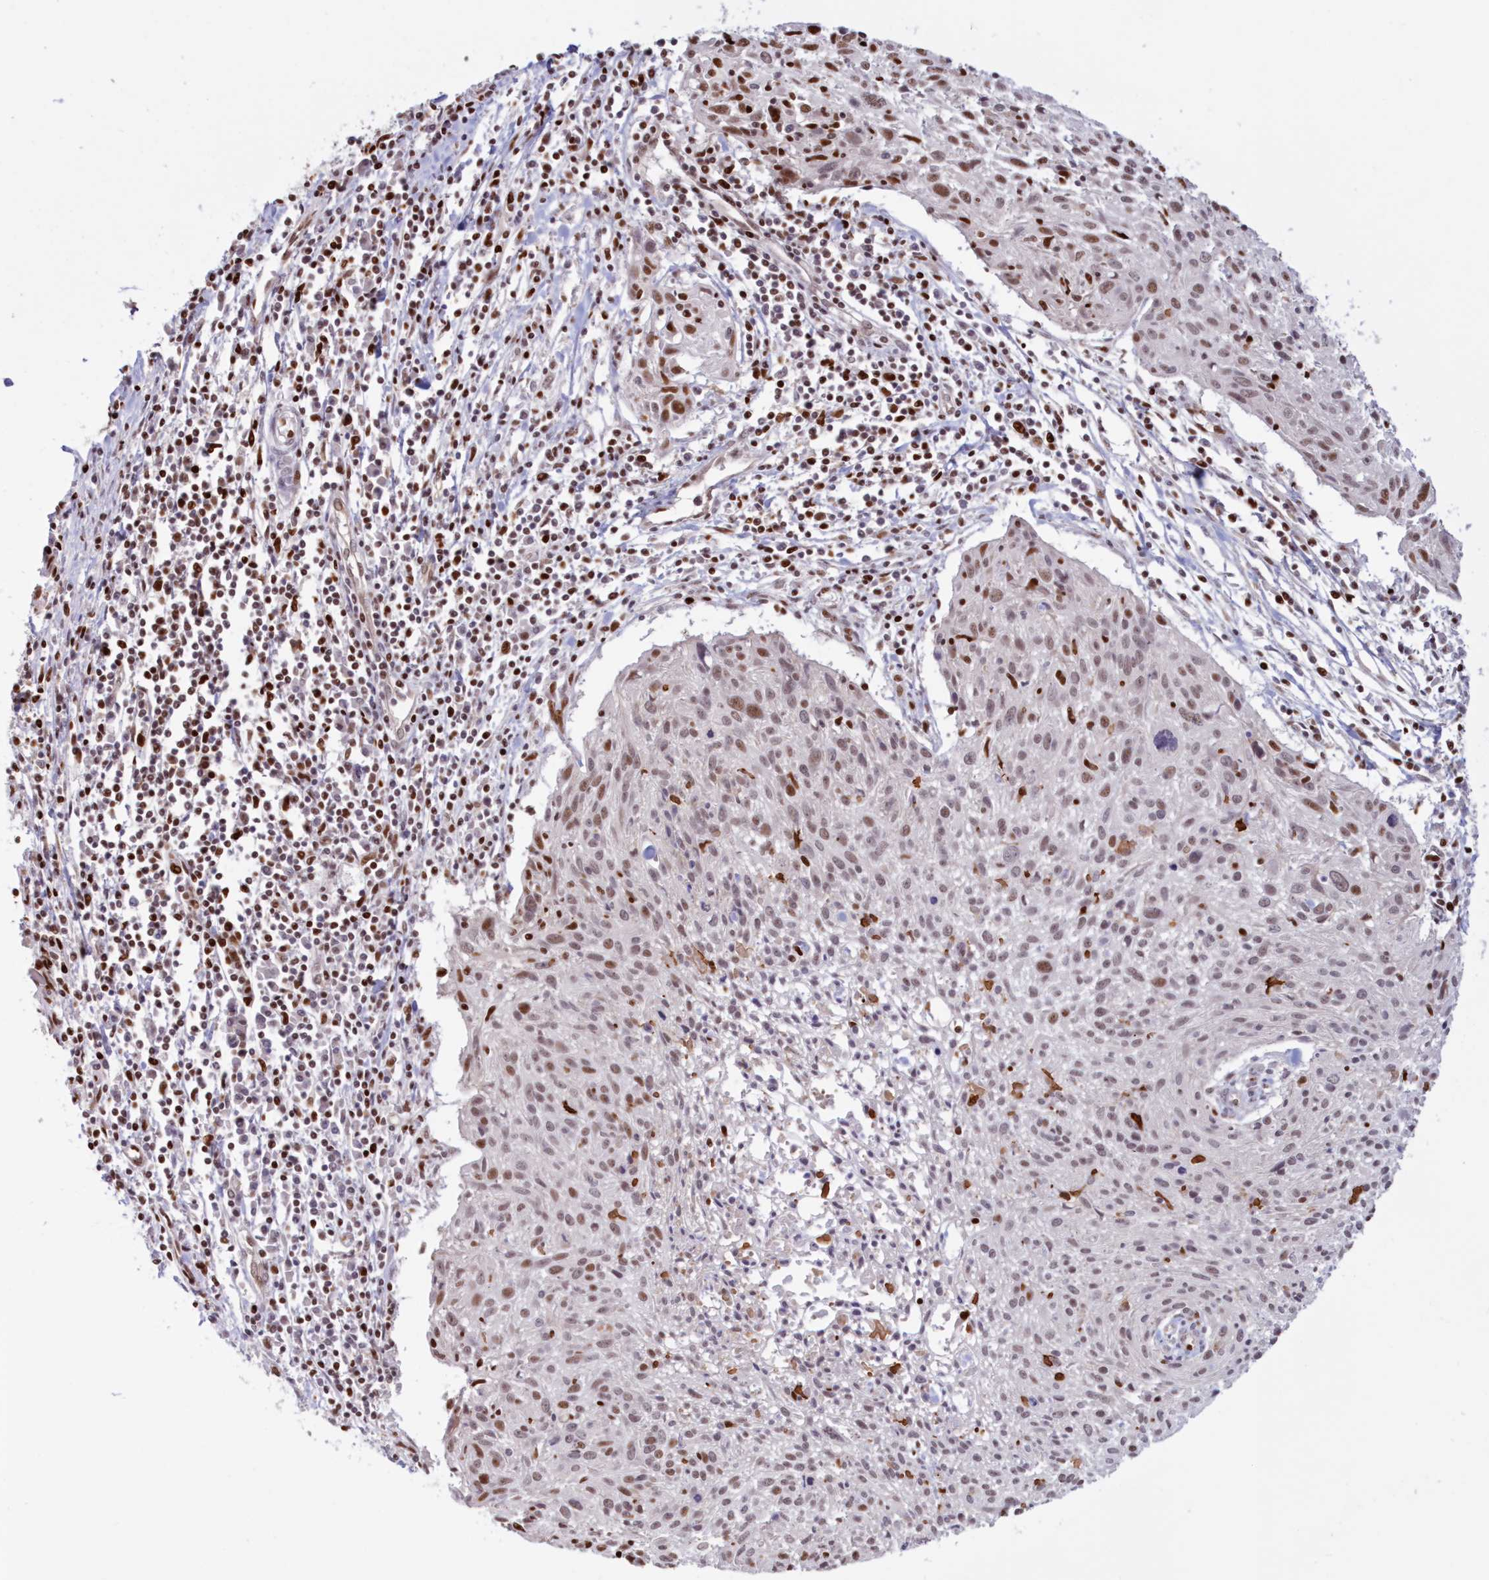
{"staining": {"intensity": "moderate", "quantity": "25%-75%", "location": "nuclear"}, "tissue": "cervical cancer", "cell_type": "Tumor cells", "image_type": "cancer", "snomed": [{"axis": "morphology", "description": "Squamous cell carcinoma, NOS"}, {"axis": "topography", "description": "Cervix"}], "caption": "Cervical squamous cell carcinoma stained with immunohistochemistry shows moderate nuclear positivity in approximately 25%-75% of tumor cells. (DAB (3,3'-diaminobenzidine) IHC with brightfield microscopy, high magnification).", "gene": "POLR2B", "patient": {"sex": "female", "age": 51}}